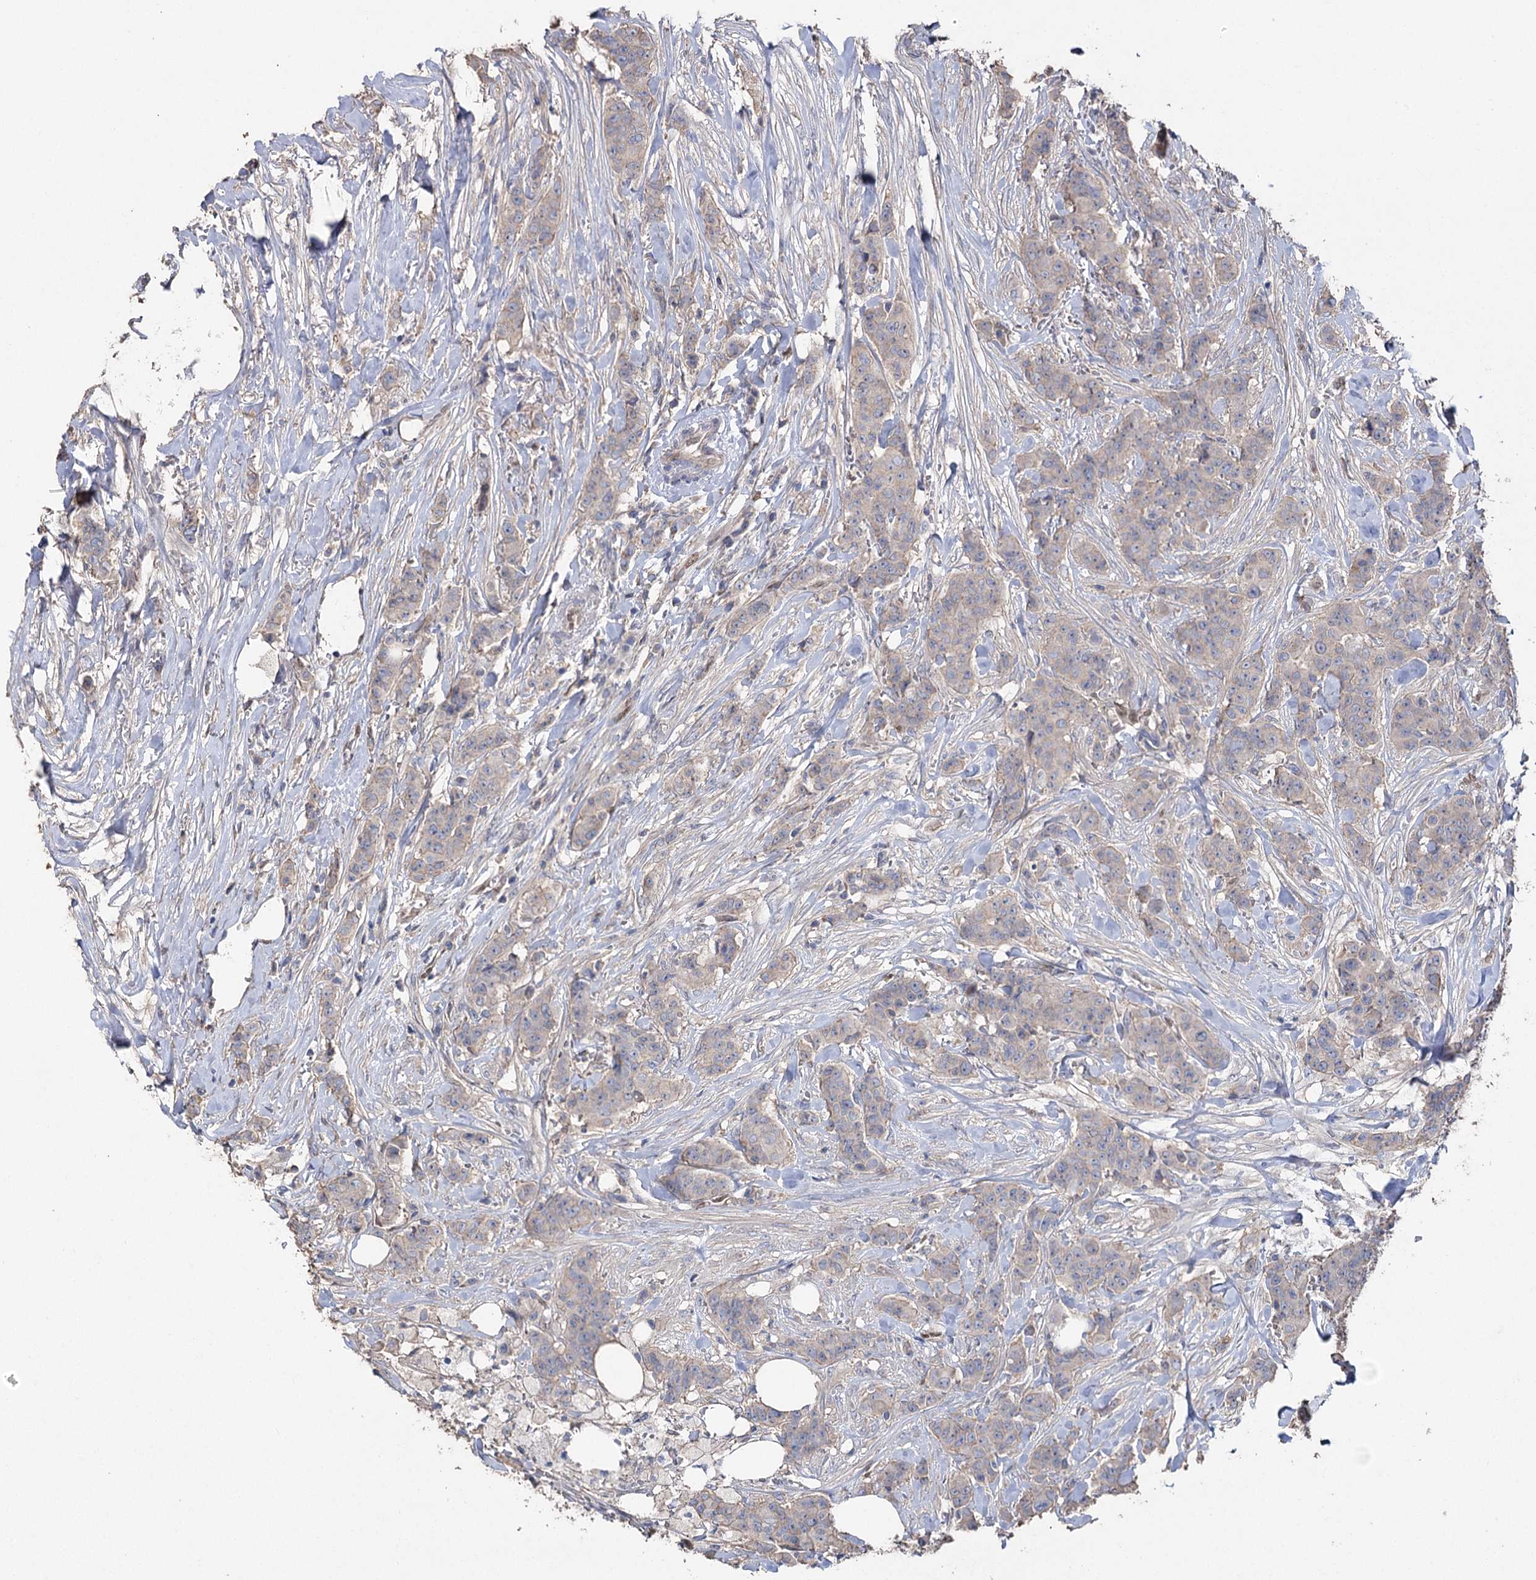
{"staining": {"intensity": "negative", "quantity": "none", "location": "none"}, "tissue": "breast cancer", "cell_type": "Tumor cells", "image_type": "cancer", "snomed": [{"axis": "morphology", "description": "Duct carcinoma"}, {"axis": "topography", "description": "Breast"}], "caption": "Protein analysis of invasive ductal carcinoma (breast) shows no significant expression in tumor cells. (DAB immunohistochemistry, high magnification).", "gene": "FAM13B", "patient": {"sex": "female", "age": 40}}